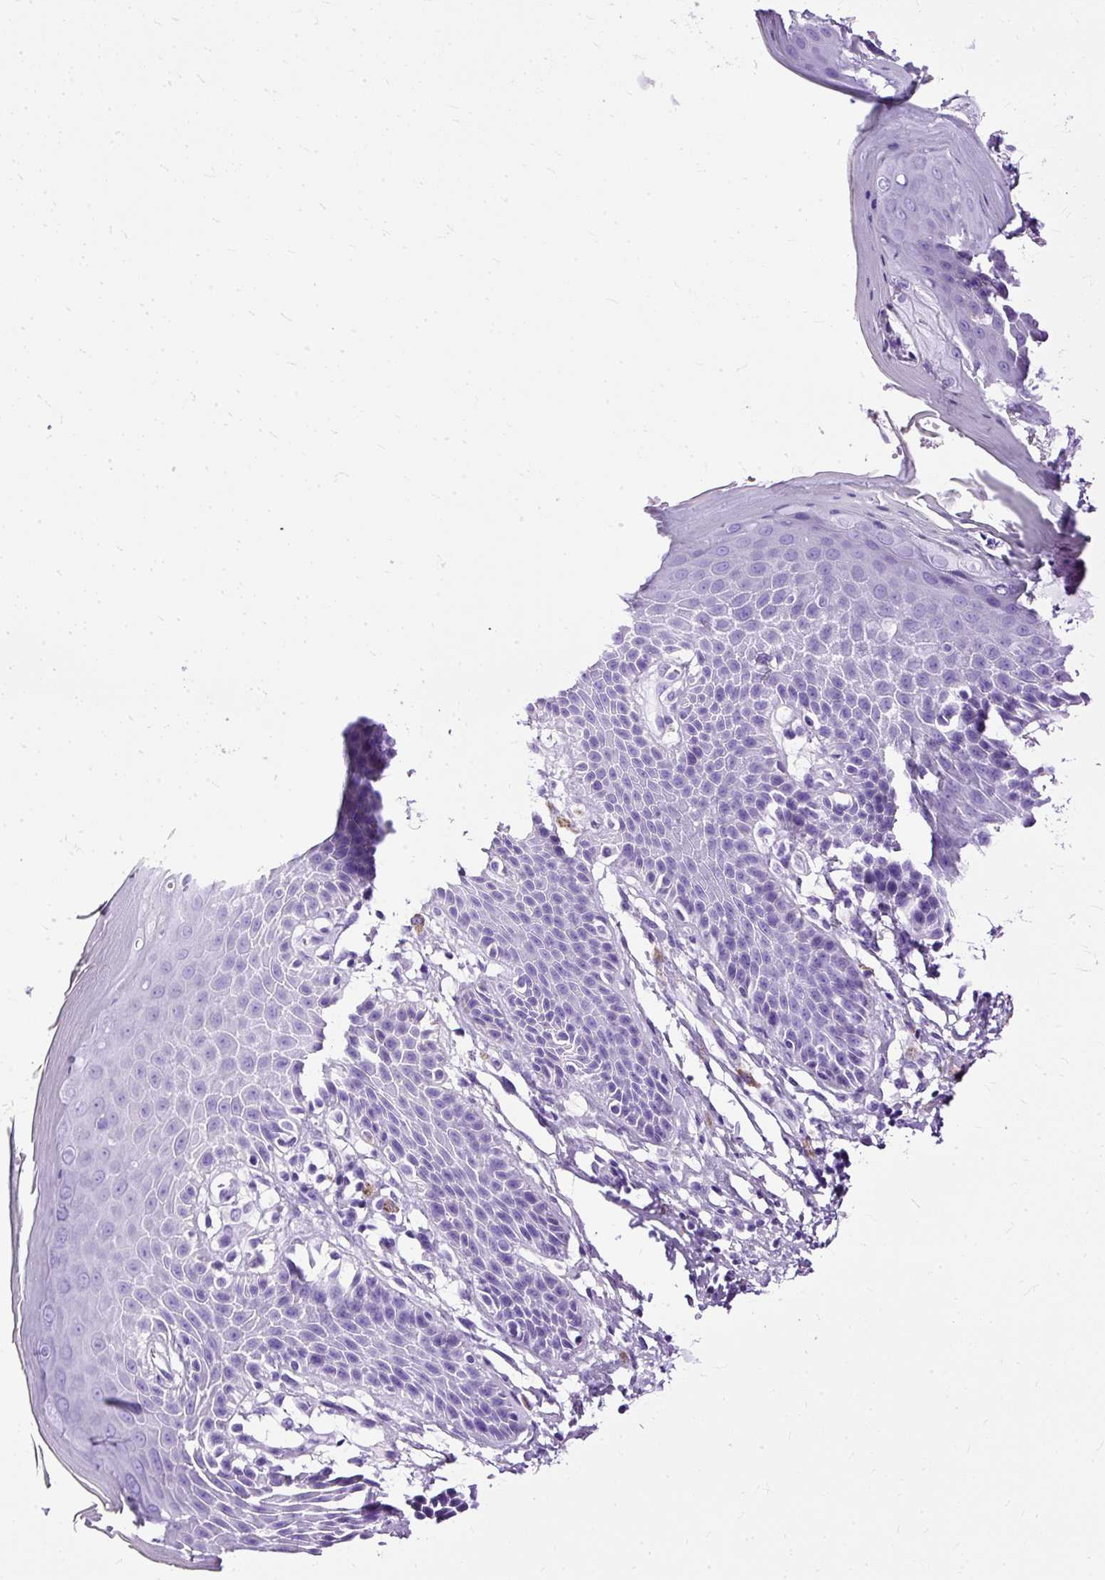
{"staining": {"intensity": "negative", "quantity": "none", "location": "none"}, "tissue": "skin", "cell_type": "Epidermal cells", "image_type": "normal", "snomed": [{"axis": "morphology", "description": "Normal tissue, NOS"}, {"axis": "topography", "description": "Peripheral nerve tissue"}], "caption": "There is no significant positivity in epidermal cells of skin. The staining was performed using DAB (3,3'-diaminobenzidine) to visualize the protein expression in brown, while the nuclei were stained in blue with hematoxylin (Magnification: 20x).", "gene": "SLC8A2", "patient": {"sex": "male", "age": 51}}